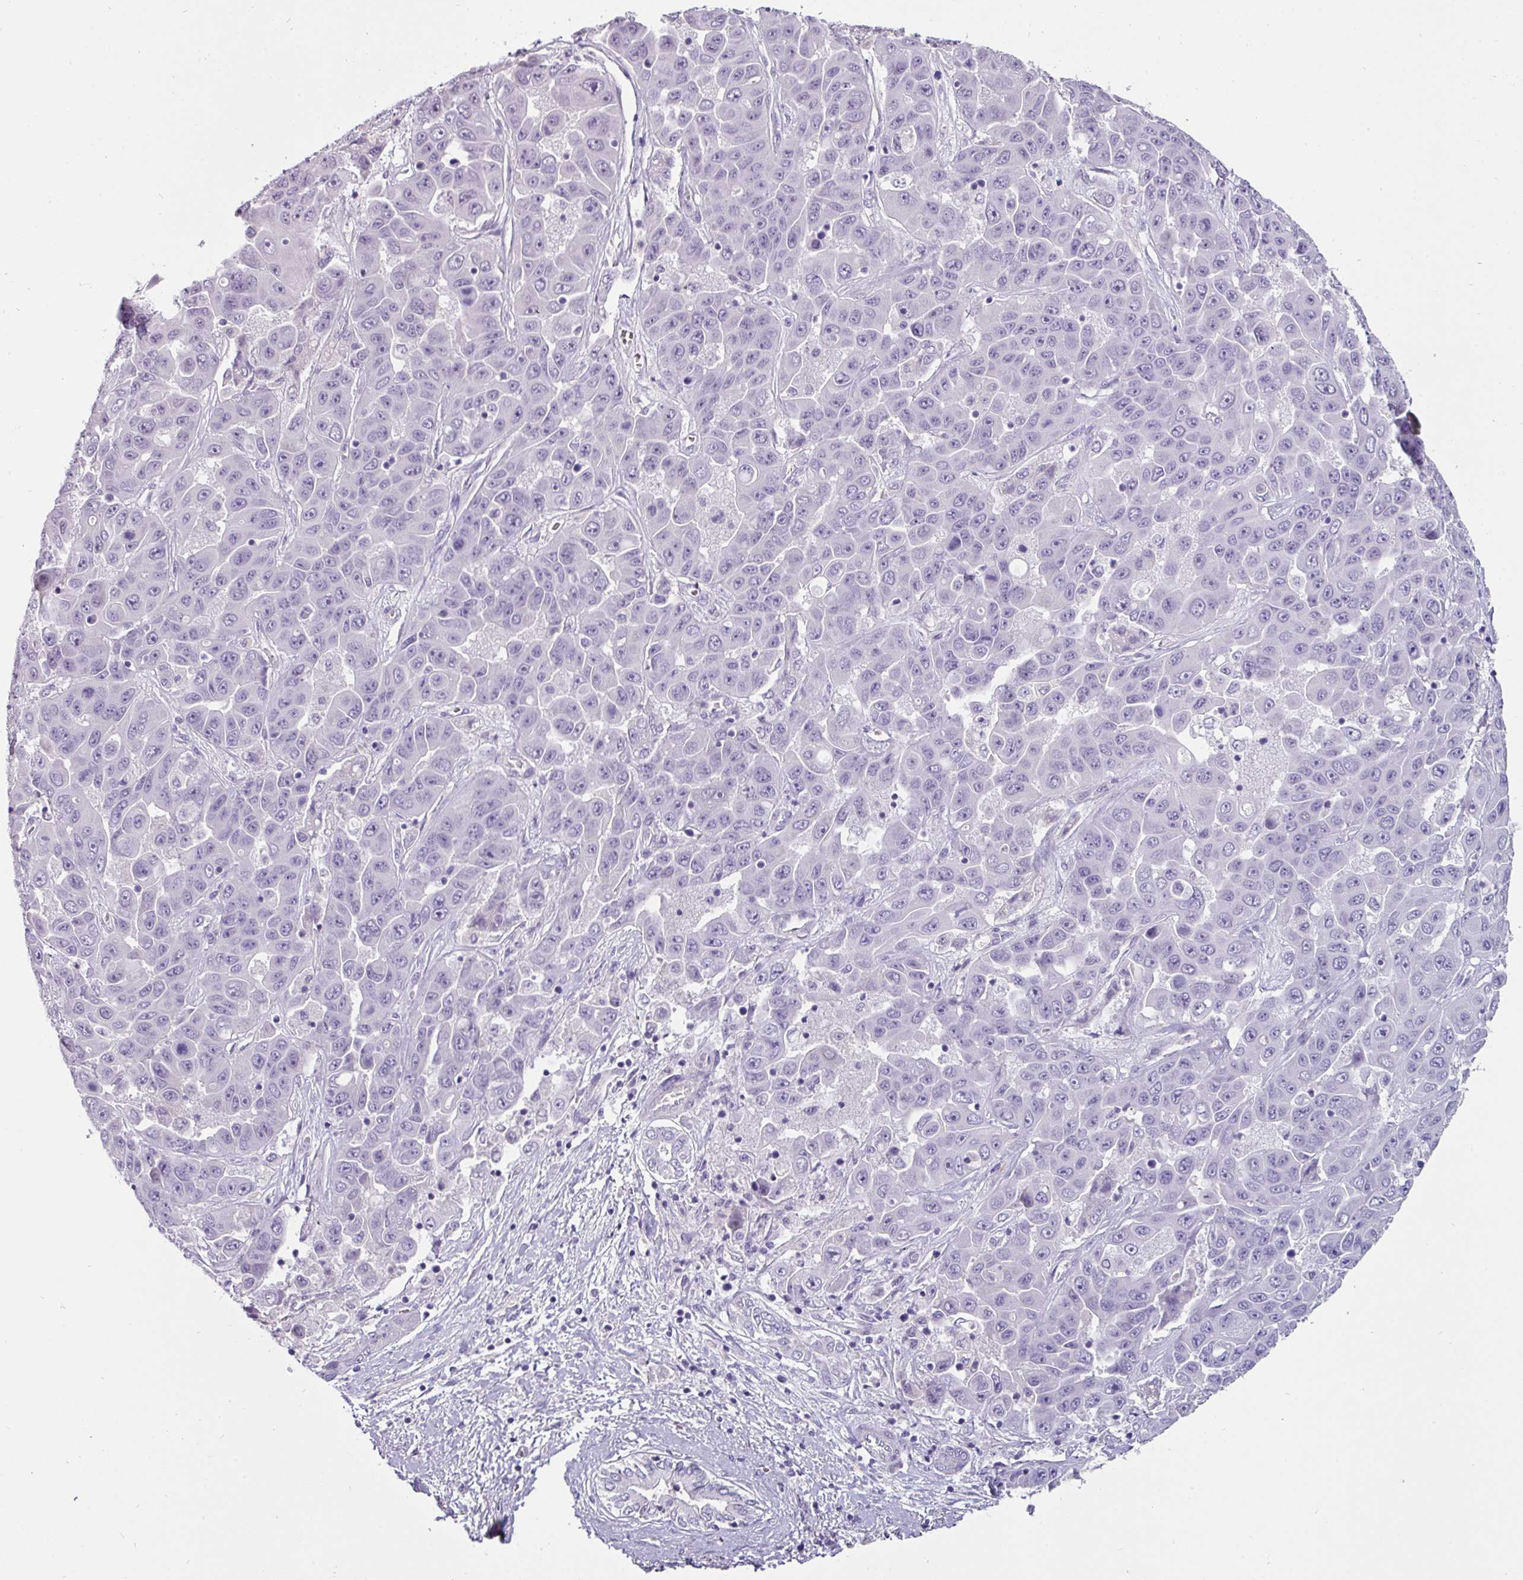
{"staining": {"intensity": "negative", "quantity": "none", "location": "none"}, "tissue": "liver cancer", "cell_type": "Tumor cells", "image_type": "cancer", "snomed": [{"axis": "morphology", "description": "Cholangiocarcinoma"}, {"axis": "topography", "description": "Liver"}], "caption": "Tumor cells are negative for protein expression in human cholangiocarcinoma (liver). (DAB IHC, high magnification).", "gene": "EYA3", "patient": {"sex": "female", "age": 52}}